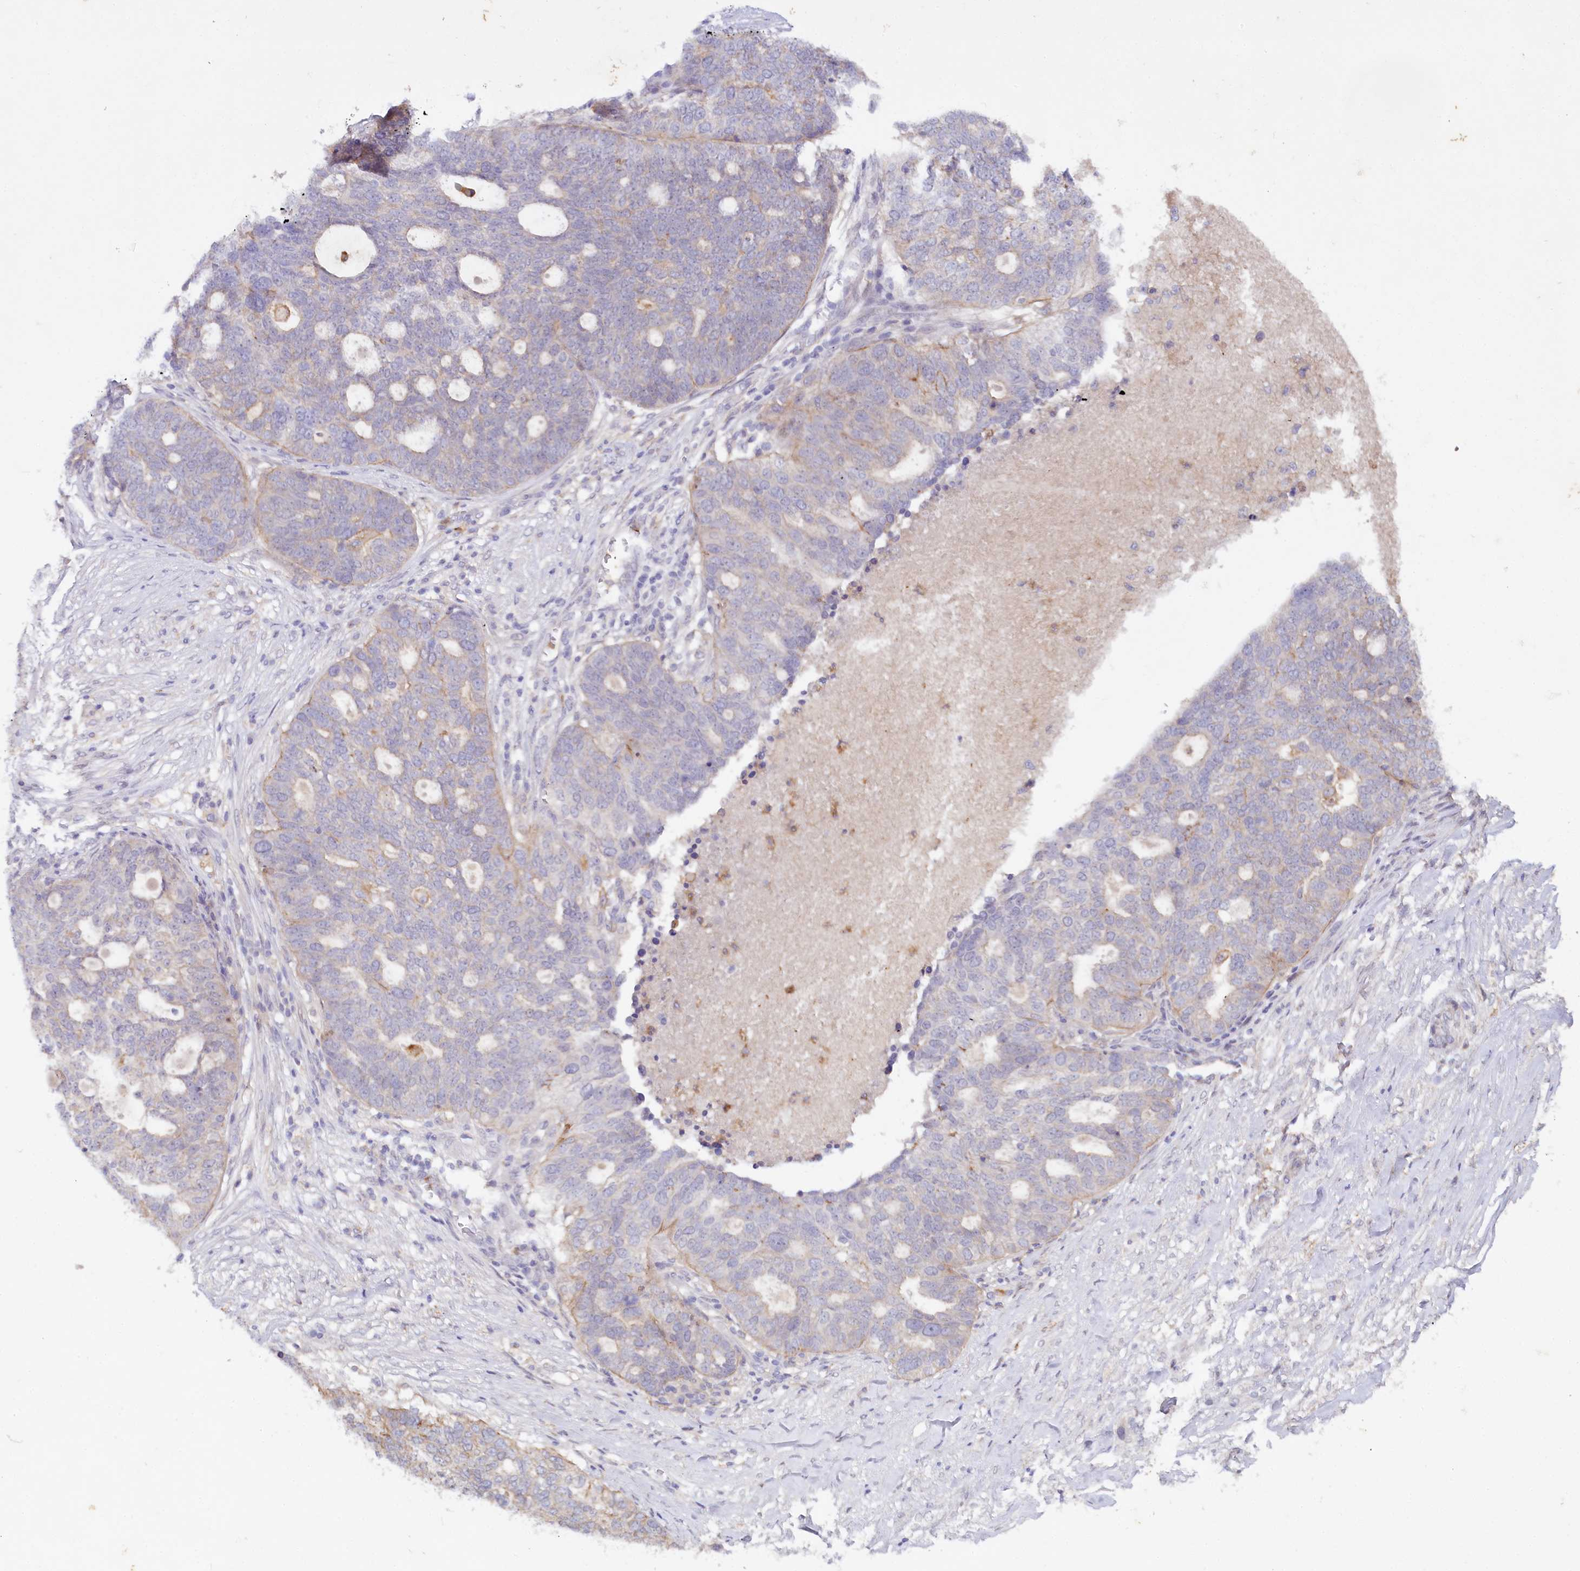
{"staining": {"intensity": "weak", "quantity": "25%-75%", "location": "cytoplasmic/membranous"}, "tissue": "ovarian cancer", "cell_type": "Tumor cells", "image_type": "cancer", "snomed": [{"axis": "morphology", "description": "Cystadenocarcinoma, serous, NOS"}, {"axis": "topography", "description": "Ovary"}], "caption": "IHC of serous cystadenocarcinoma (ovarian) shows low levels of weak cytoplasmic/membranous staining in approximately 25%-75% of tumor cells.", "gene": "ALDH3B1", "patient": {"sex": "female", "age": 59}}